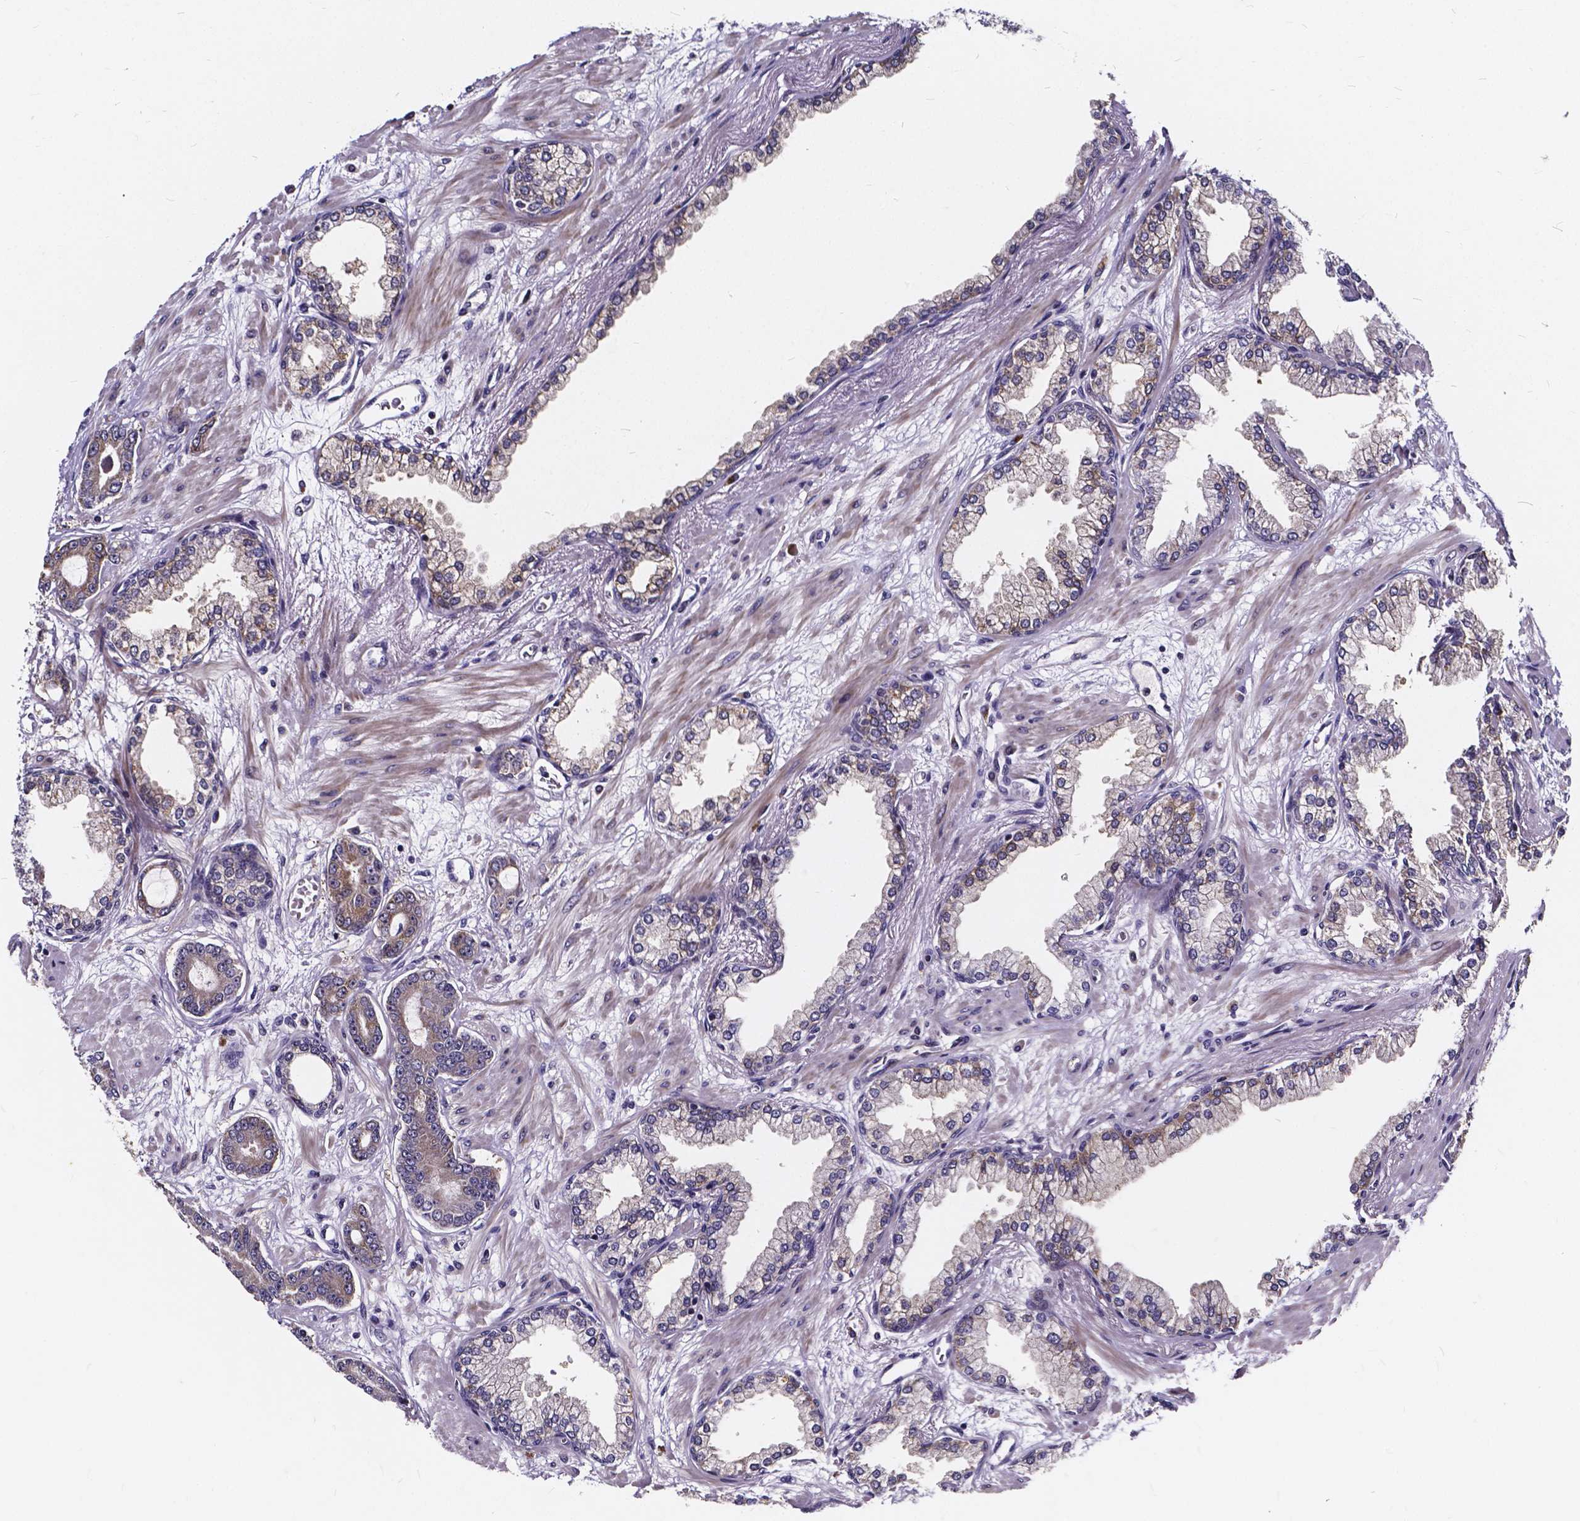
{"staining": {"intensity": "moderate", "quantity": "25%-75%", "location": "cytoplasmic/membranous"}, "tissue": "prostate cancer", "cell_type": "Tumor cells", "image_type": "cancer", "snomed": [{"axis": "morphology", "description": "Adenocarcinoma, Low grade"}, {"axis": "topography", "description": "Prostate"}], "caption": "Immunohistochemistry (IHC) (DAB (3,3'-diaminobenzidine)) staining of human prostate cancer (low-grade adenocarcinoma) displays moderate cytoplasmic/membranous protein positivity in approximately 25%-75% of tumor cells.", "gene": "SOWAHA", "patient": {"sex": "male", "age": 64}}